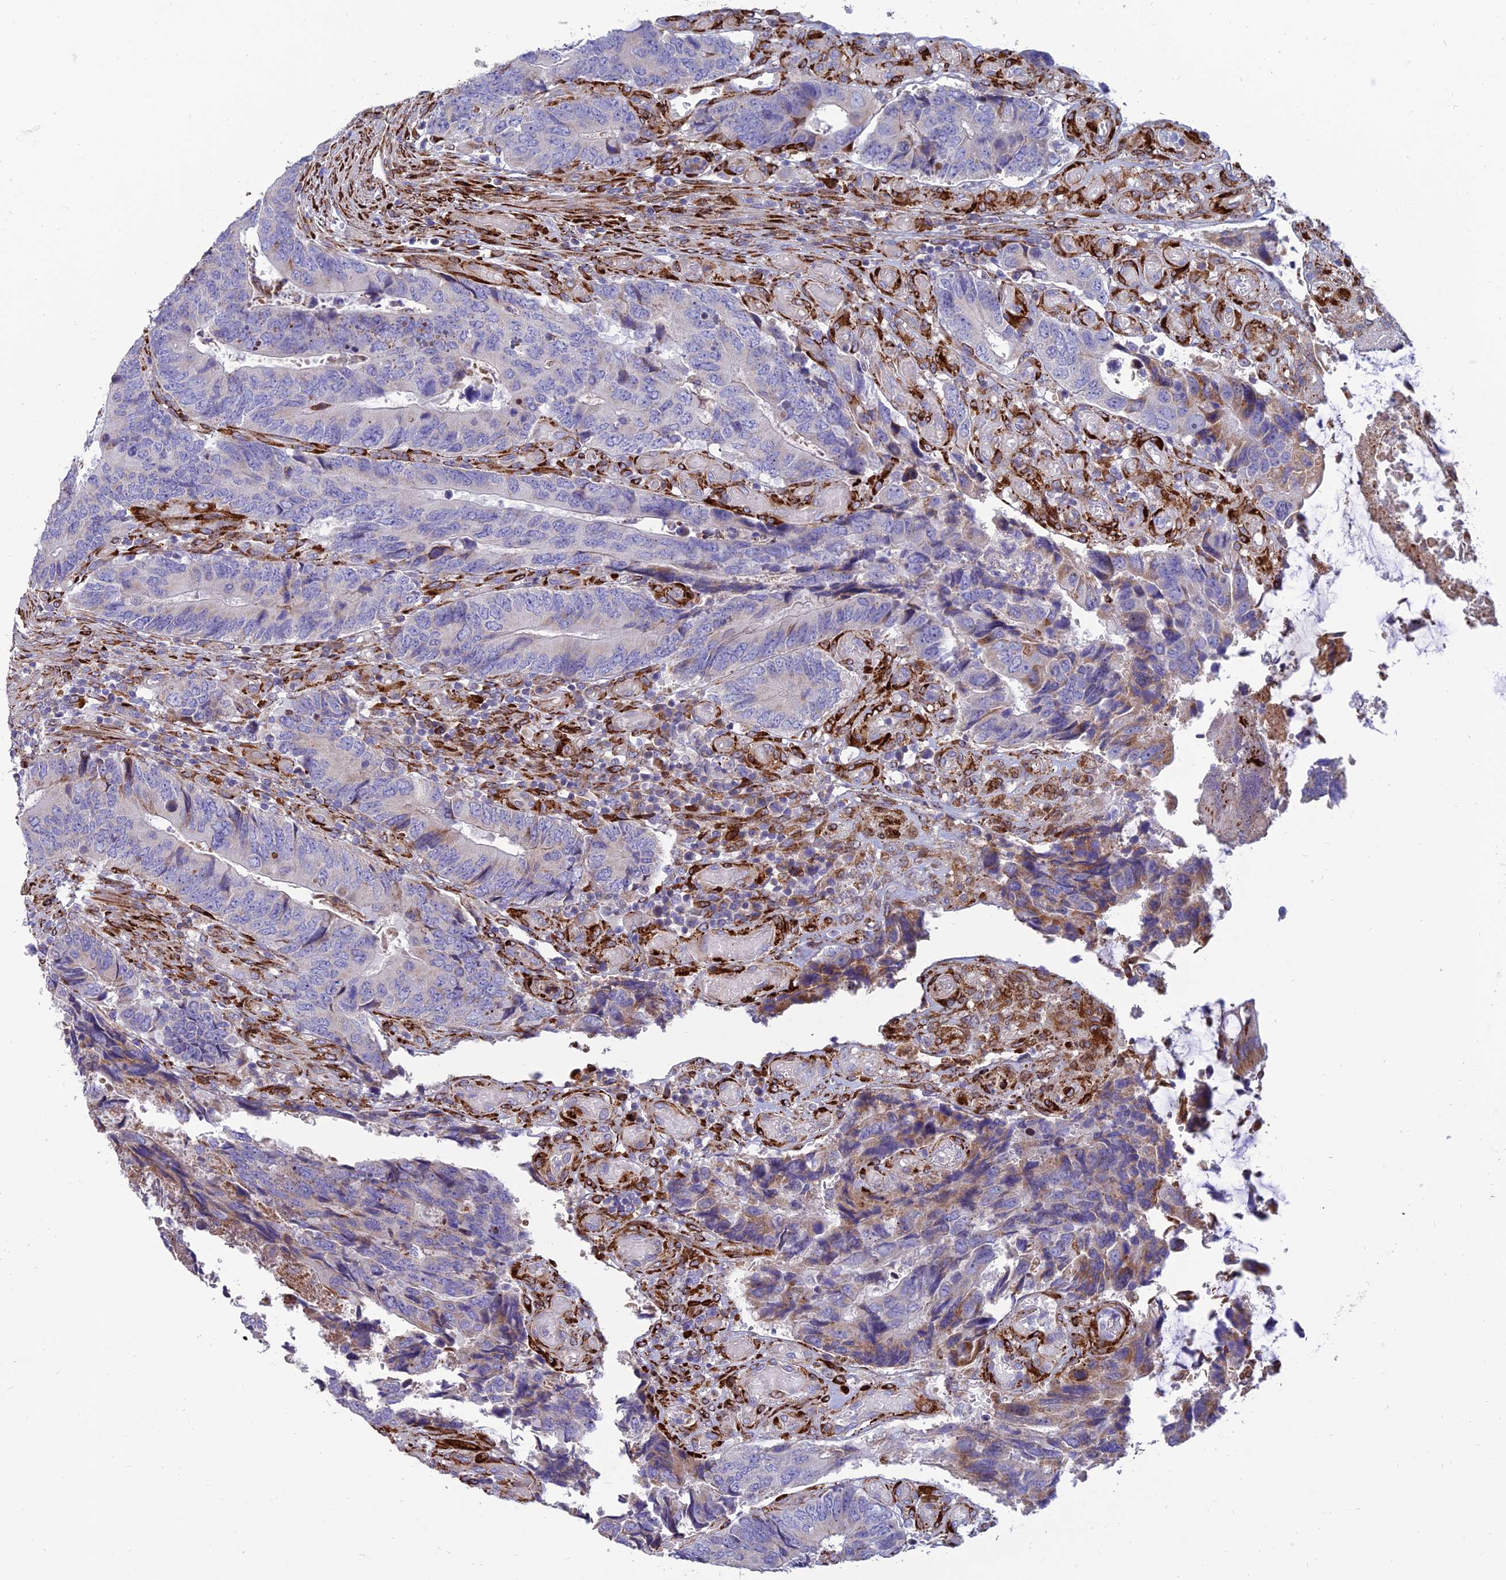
{"staining": {"intensity": "negative", "quantity": "none", "location": "none"}, "tissue": "colorectal cancer", "cell_type": "Tumor cells", "image_type": "cancer", "snomed": [{"axis": "morphology", "description": "Adenocarcinoma, NOS"}, {"axis": "topography", "description": "Colon"}], "caption": "Tumor cells are negative for protein expression in human adenocarcinoma (colorectal). (Brightfield microscopy of DAB IHC at high magnification).", "gene": "RCN3", "patient": {"sex": "male", "age": 87}}